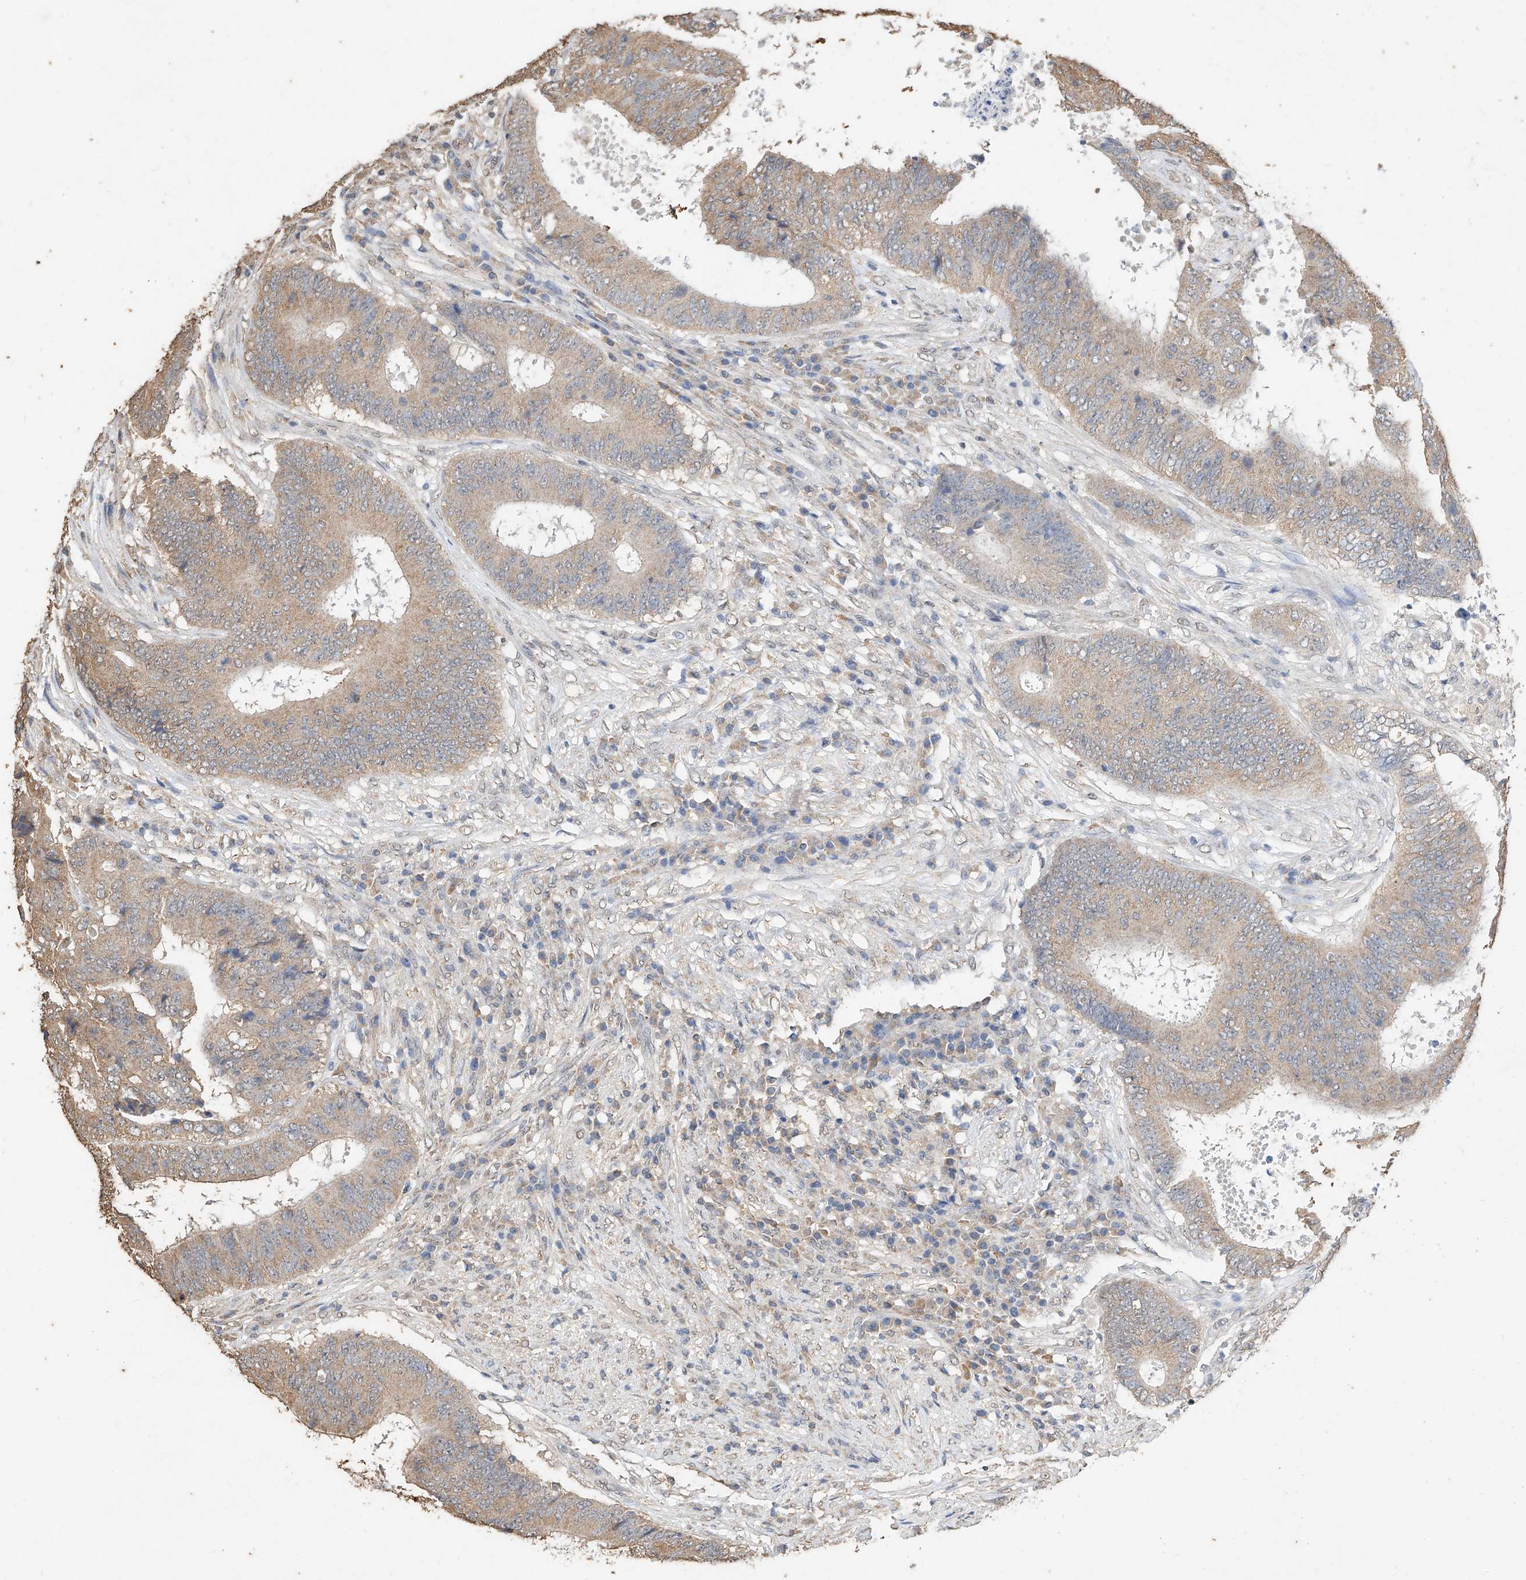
{"staining": {"intensity": "weak", "quantity": ">75%", "location": "cytoplasmic/membranous"}, "tissue": "colorectal cancer", "cell_type": "Tumor cells", "image_type": "cancer", "snomed": [{"axis": "morphology", "description": "Adenocarcinoma, NOS"}, {"axis": "topography", "description": "Rectum"}], "caption": "Protein expression analysis of human colorectal adenocarcinoma reveals weak cytoplasmic/membranous positivity in approximately >75% of tumor cells.", "gene": "CERS4", "patient": {"sex": "male", "age": 72}}